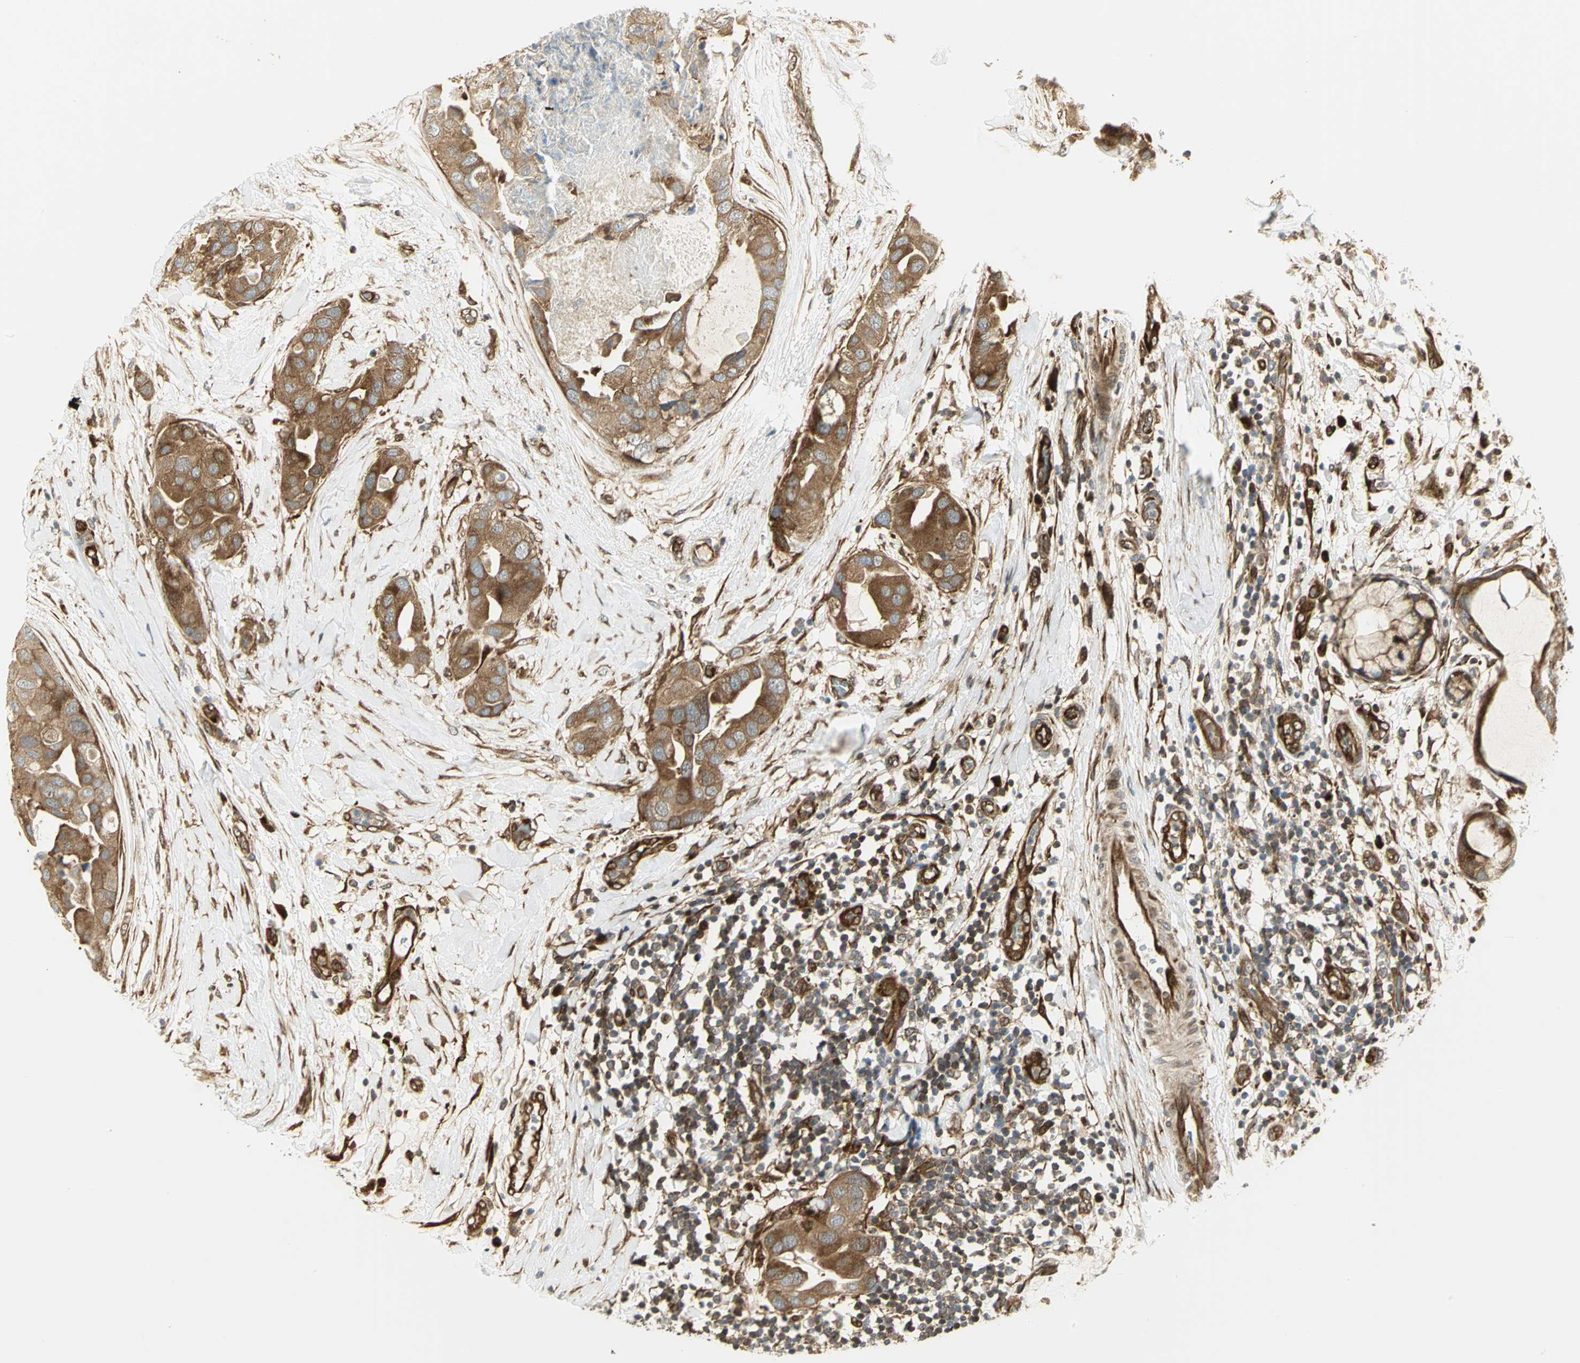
{"staining": {"intensity": "moderate", "quantity": ">75%", "location": "cytoplasmic/membranous"}, "tissue": "breast cancer", "cell_type": "Tumor cells", "image_type": "cancer", "snomed": [{"axis": "morphology", "description": "Duct carcinoma"}, {"axis": "topography", "description": "Breast"}], "caption": "Immunohistochemistry (IHC) micrograph of human breast cancer stained for a protein (brown), which shows medium levels of moderate cytoplasmic/membranous positivity in about >75% of tumor cells.", "gene": "EEA1", "patient": {"sex": "female", "age": 40}}